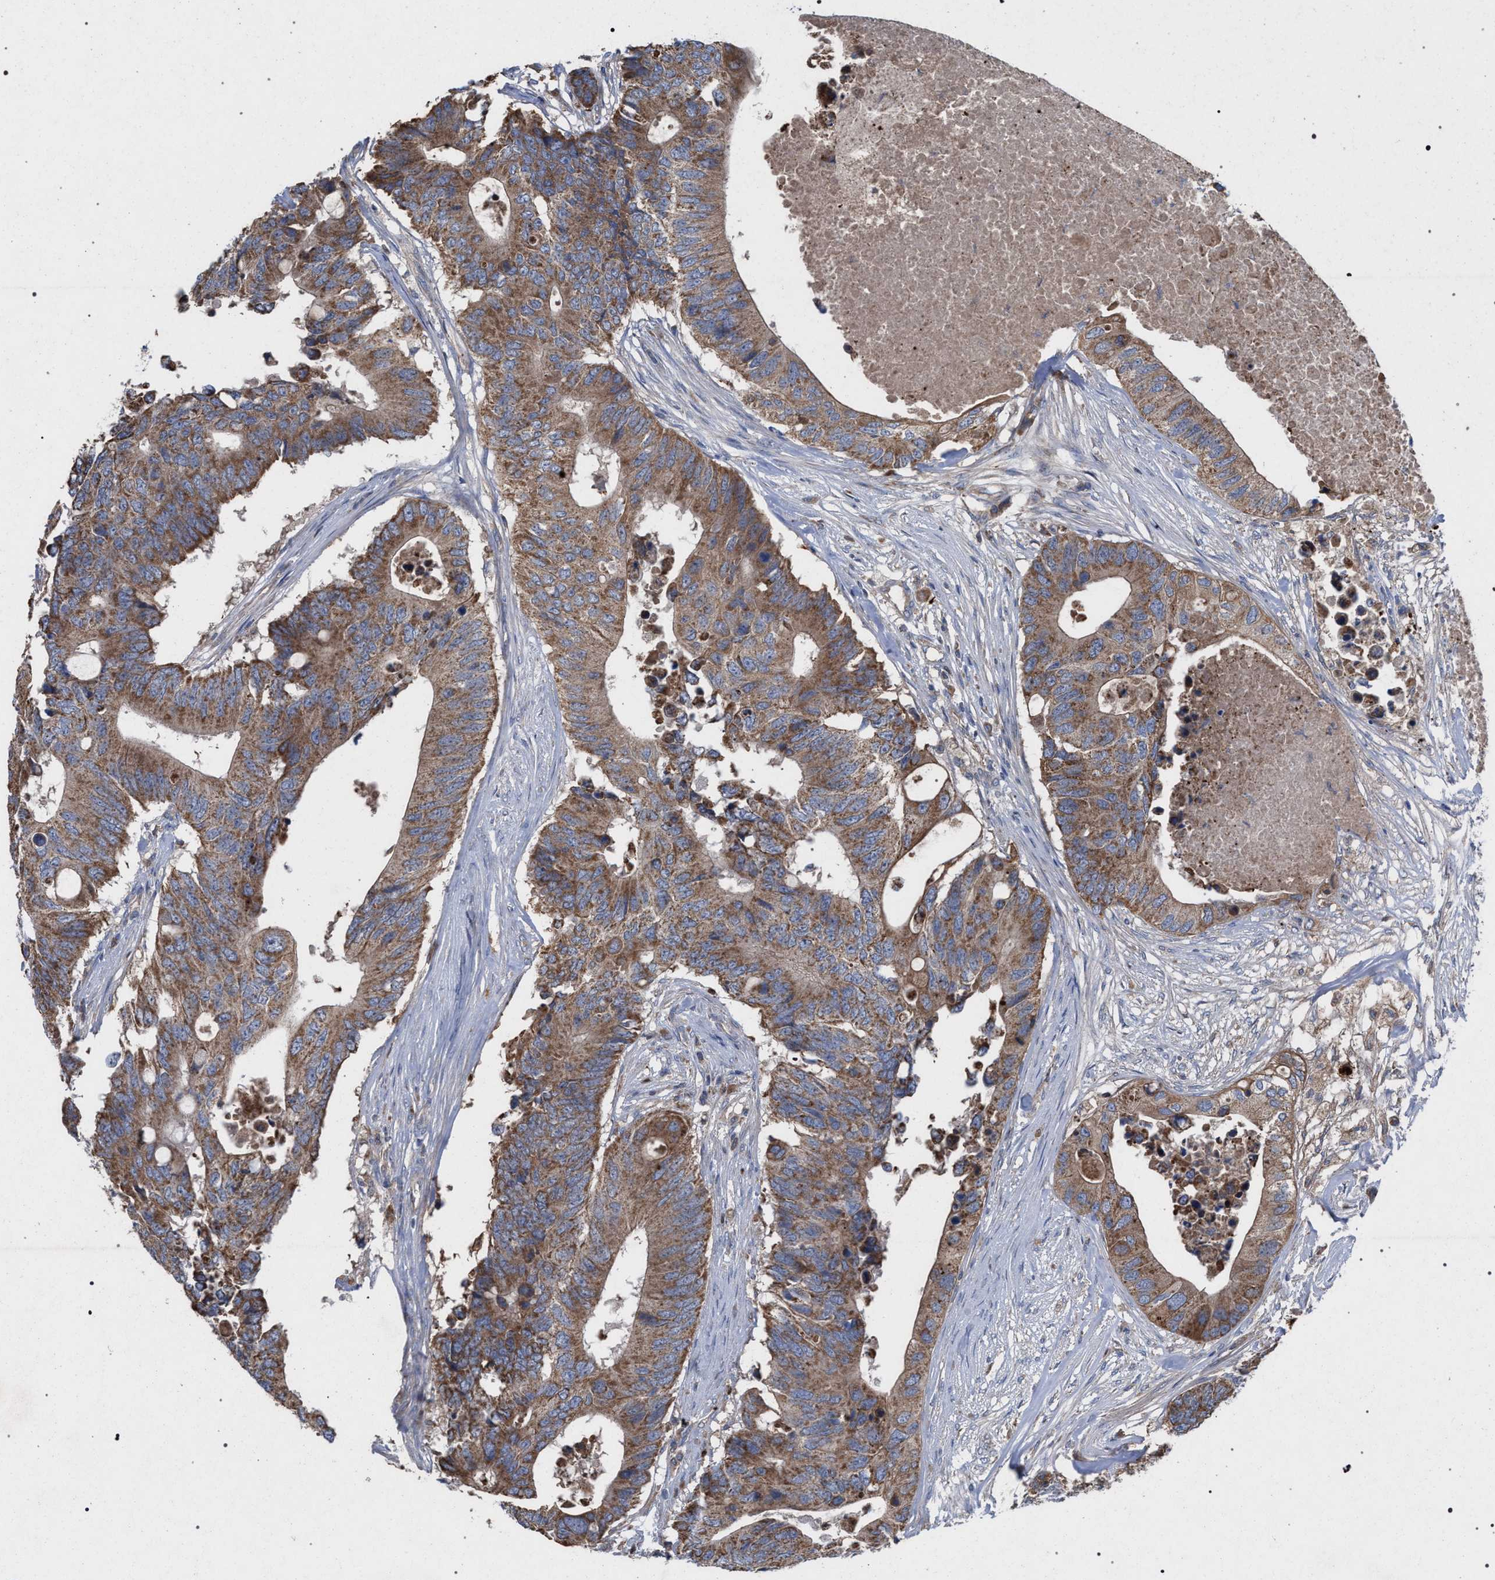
{"staining": {"intensity": "moderate", "quantity": ">75%", "location": "cytoplasmic/membranous"}, "tissue": "colorectal cancer", "cell_type": "Tumor cells", "image_type": "cancer", "snomed": [{"axis": "morphology", "description": "Adenocarcinoma, NOS"}, {"axis": "topography", "description": "Colon"}], "caption": "Immunohistochemistry micrograph of neoplastic tissue: human colorectal cancer stained using immunohistochemistry reveals medium levels of moderate protein expression localized specifically in the cytoplasmic/membranous of tumor cells, appearing as a cytoplasmic/membranous brown color.", "gene": "BCL2L12", "patient": {"sex": "male", "age": 71}}